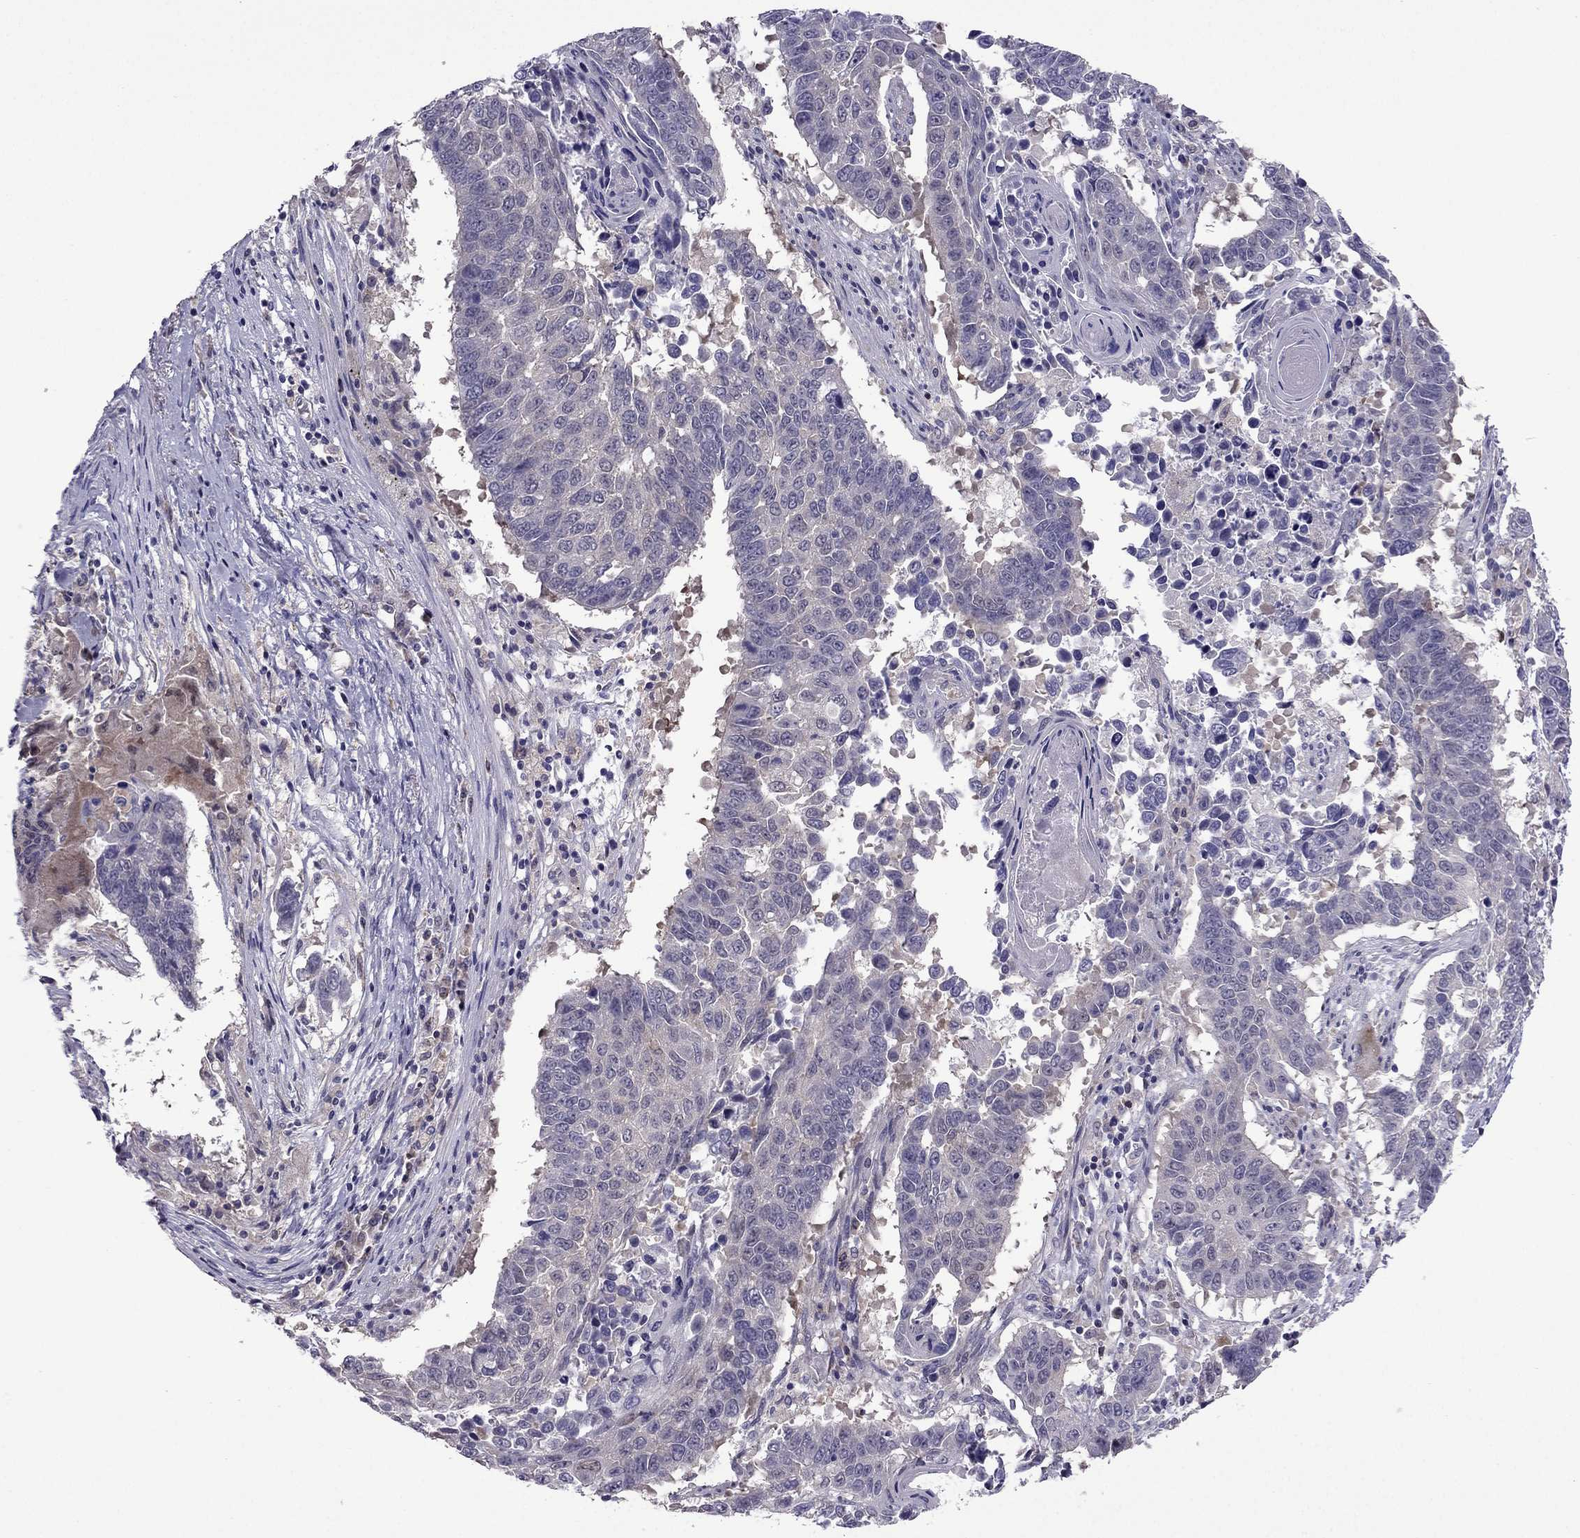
{"staining": {"intensity": "negative", "quantity": "none", "location": "none"}, "tissue": "lung cancer", "cell_type": "Tumor cells", "image_type": "cancer", "snomed": [{"axis": "morphology", "description": "Squamous cell carcinoma, NOS"}, {"axis": "topography", "description": "Lung"}], "caption": "This is a image of immunohistochemistry staining of lung cancer, which shows no staining in tumor cells.", "gene": "CDK5", "patient": {"sex": "male", "age": 73}}